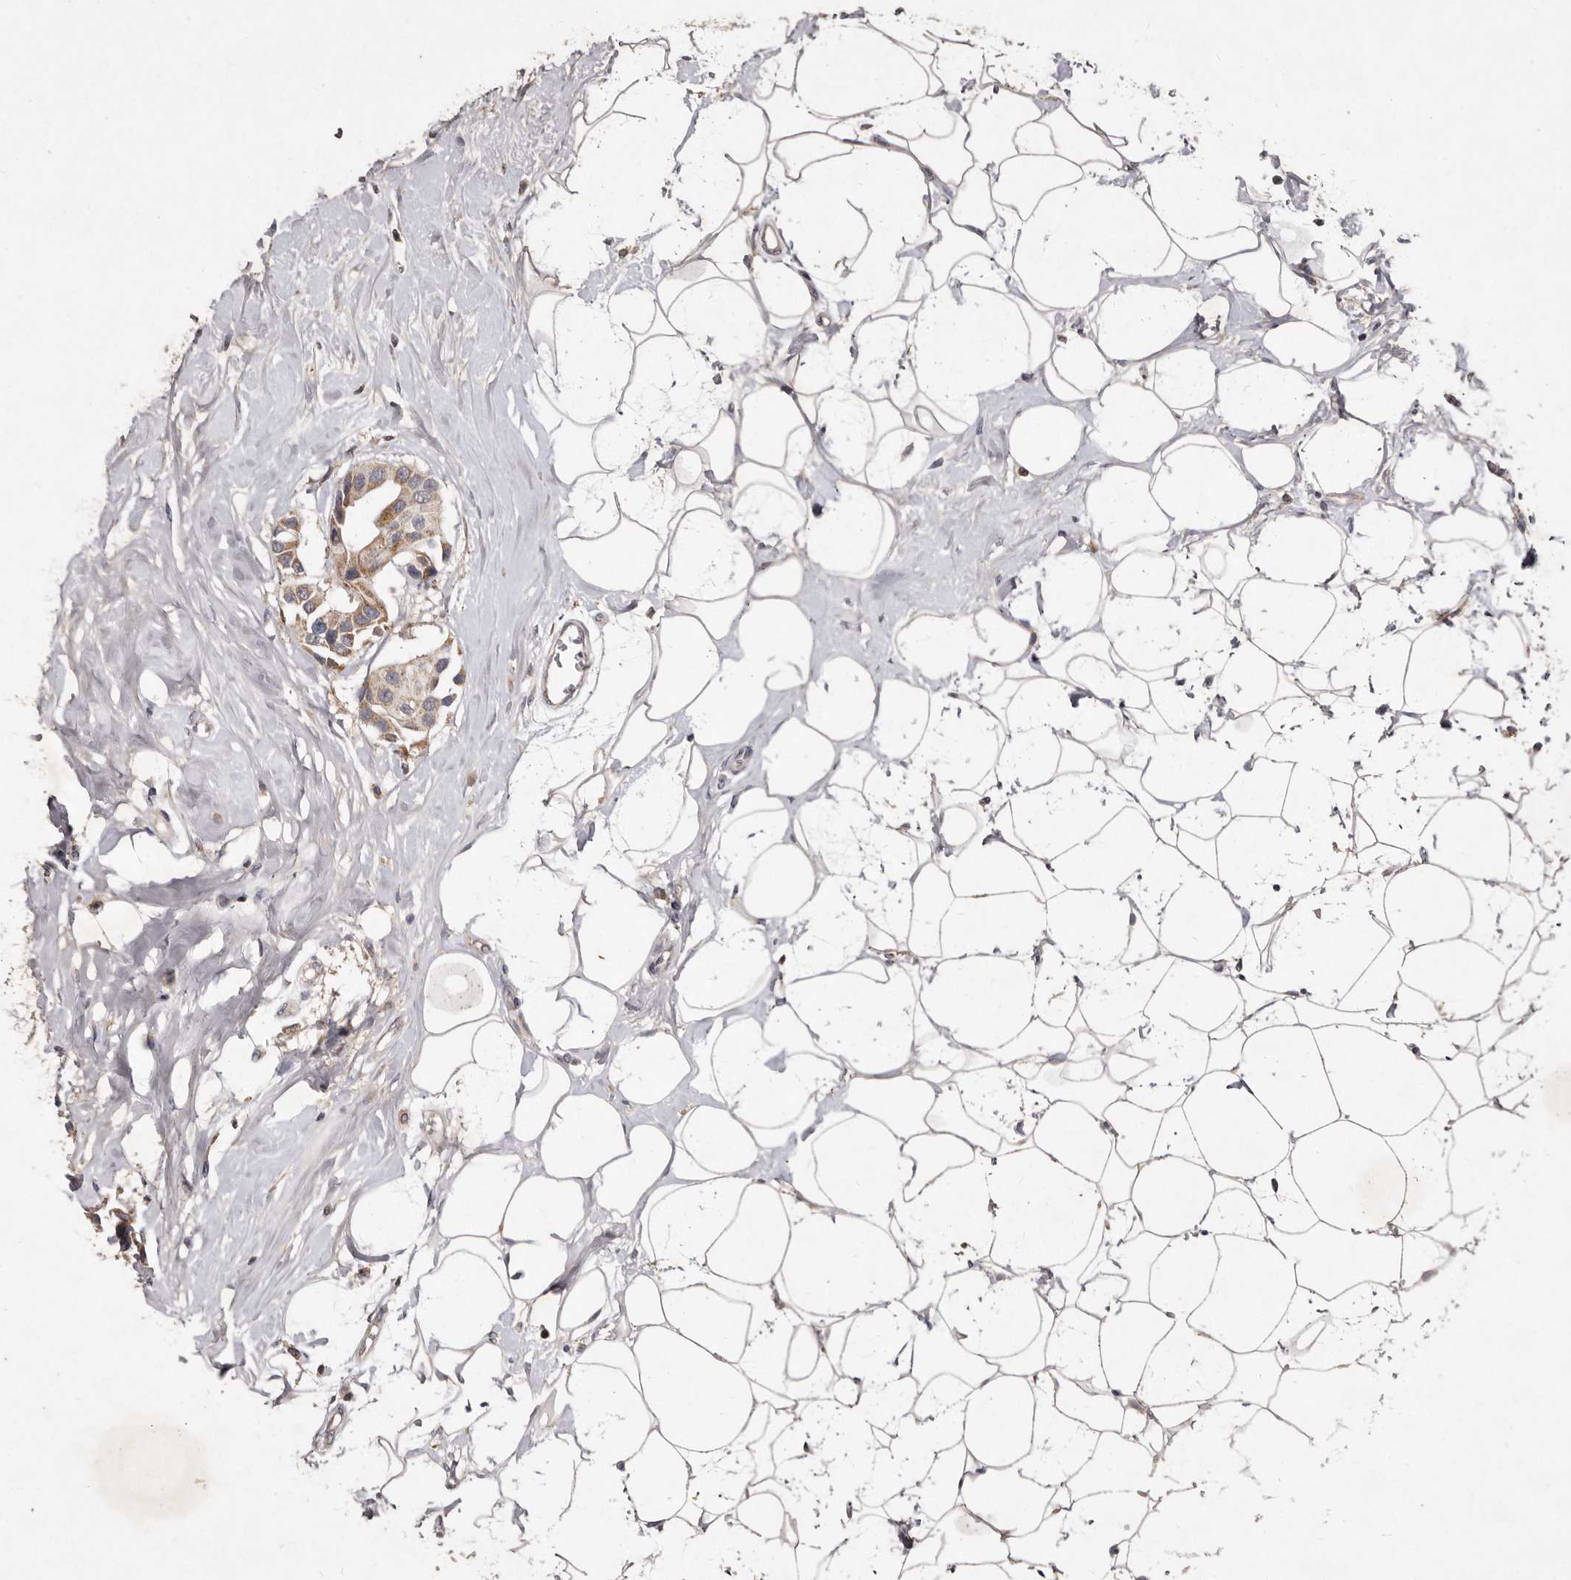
{"staining": {"intensity": "moderate", "quantity": ">75%", "location": "cytoplasmic/membranous"}, "tissue": "breast cancer", "cell_type": "Tumor cells", "image_type": "cancer", "snomed": [{"axis": "morphology", "description": "Normal tissue, NOS"}, {"axis": "morphology", "description": "Duct carcinoma"}, {"axis": "topography", "description": "Breast"}], "caption": "Protein staining of breast cancer (invasive ductal carcinoma) tissue exhibits moderate cytoplasmic/membranous positivity in approximately >75% of tumor cells.", "gene": "FLAD1", "patient": {"sex": "female", "age": 39}}